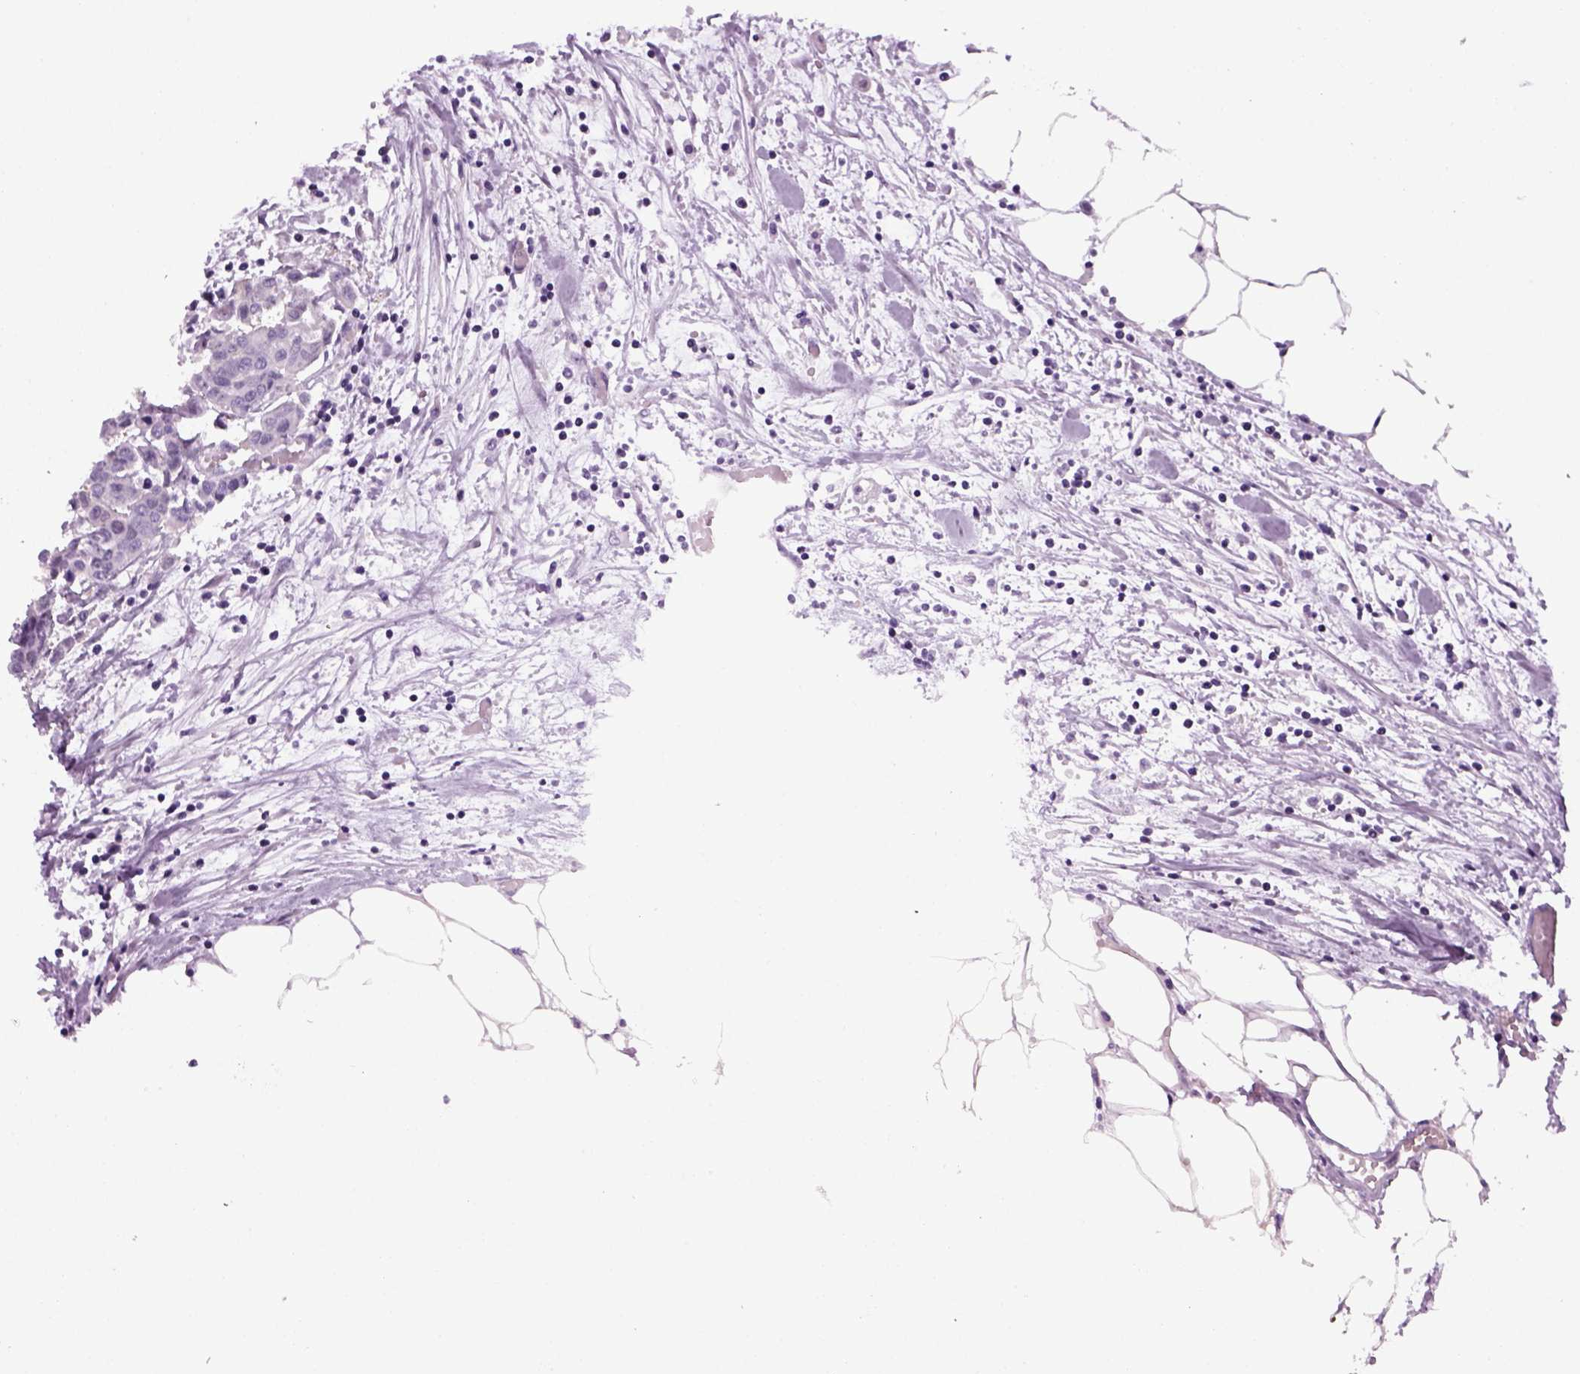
{"staining": {"intensity": "negative", "quantity": "none", "location": "none"}, "tissue": "carcinoid", "cell_type": "Tumor cells", "image_type": "cancer", "snomed": [{"axis": "morphology", "description": "Carcinoid, malignant, NOS"}, {"axis": "topography", "description": "Colon"}], "caption": "DAB (3,3'-diaminobenzidine) immunohistochemical staining of carcinoid (malignant) shows no significant positivity in tumor cells.", "gene": "HMCN2", "patient": {"sex": "male", "age": 81}}